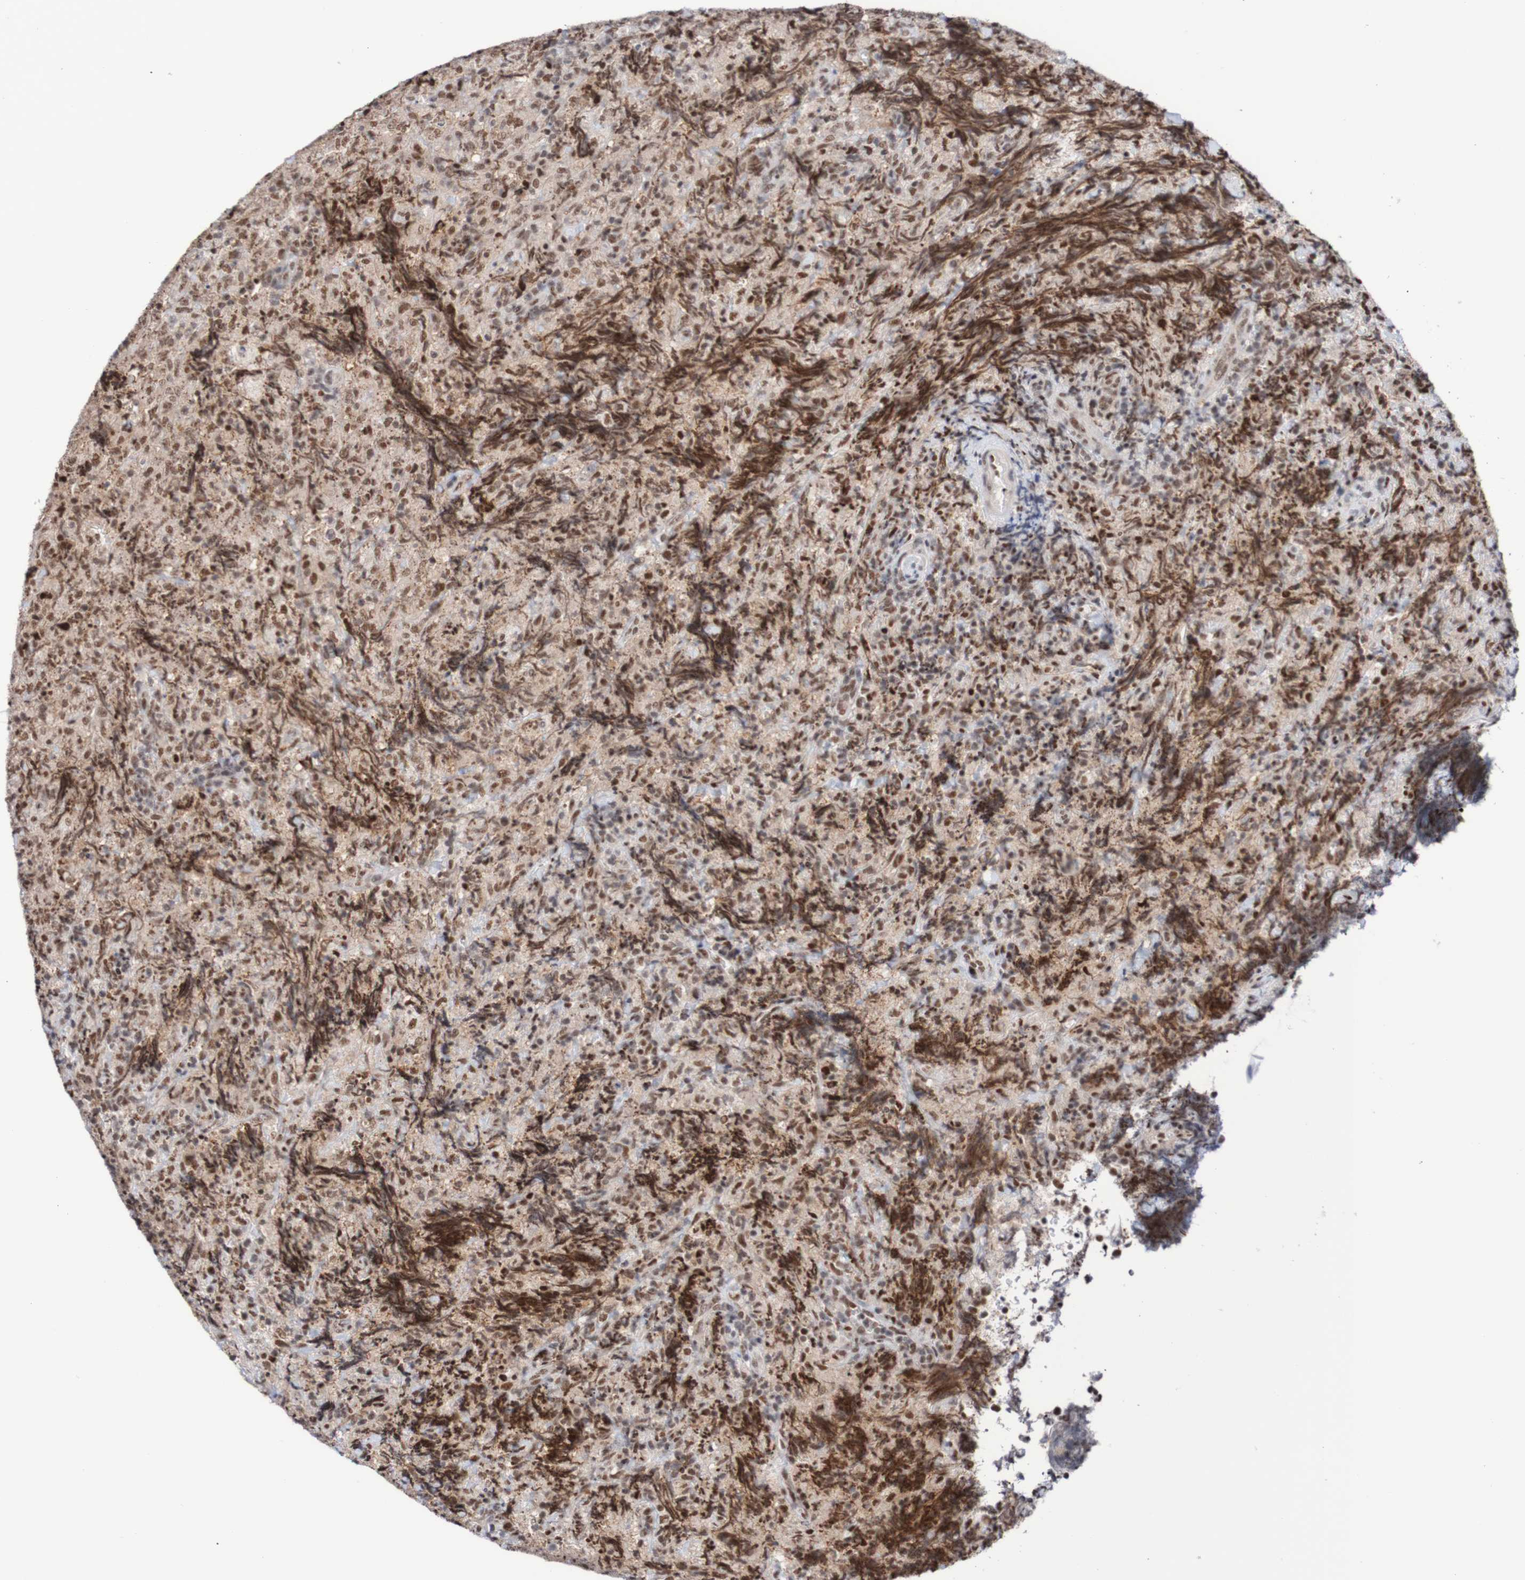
{"staining": {"intensity": "moderate", "quantity": ">75%", "location": "nuclear"}, "tissue": "lymphoma", "cell_type": "Tumor cells", "image_type": "cancer", "snomed": [{"axis": "morphology", "description": "Malignant lymphoma, non-Hodgkin's type, High grade"}, {"axis": "topography", "description": "Tonsil"}], "caption": "Lymphoma stained for a protein exhibits moderate nuclear positivity in tumor cells.", "gene": "CDC5L", "patient": {"sex": "female", "age": 36}}